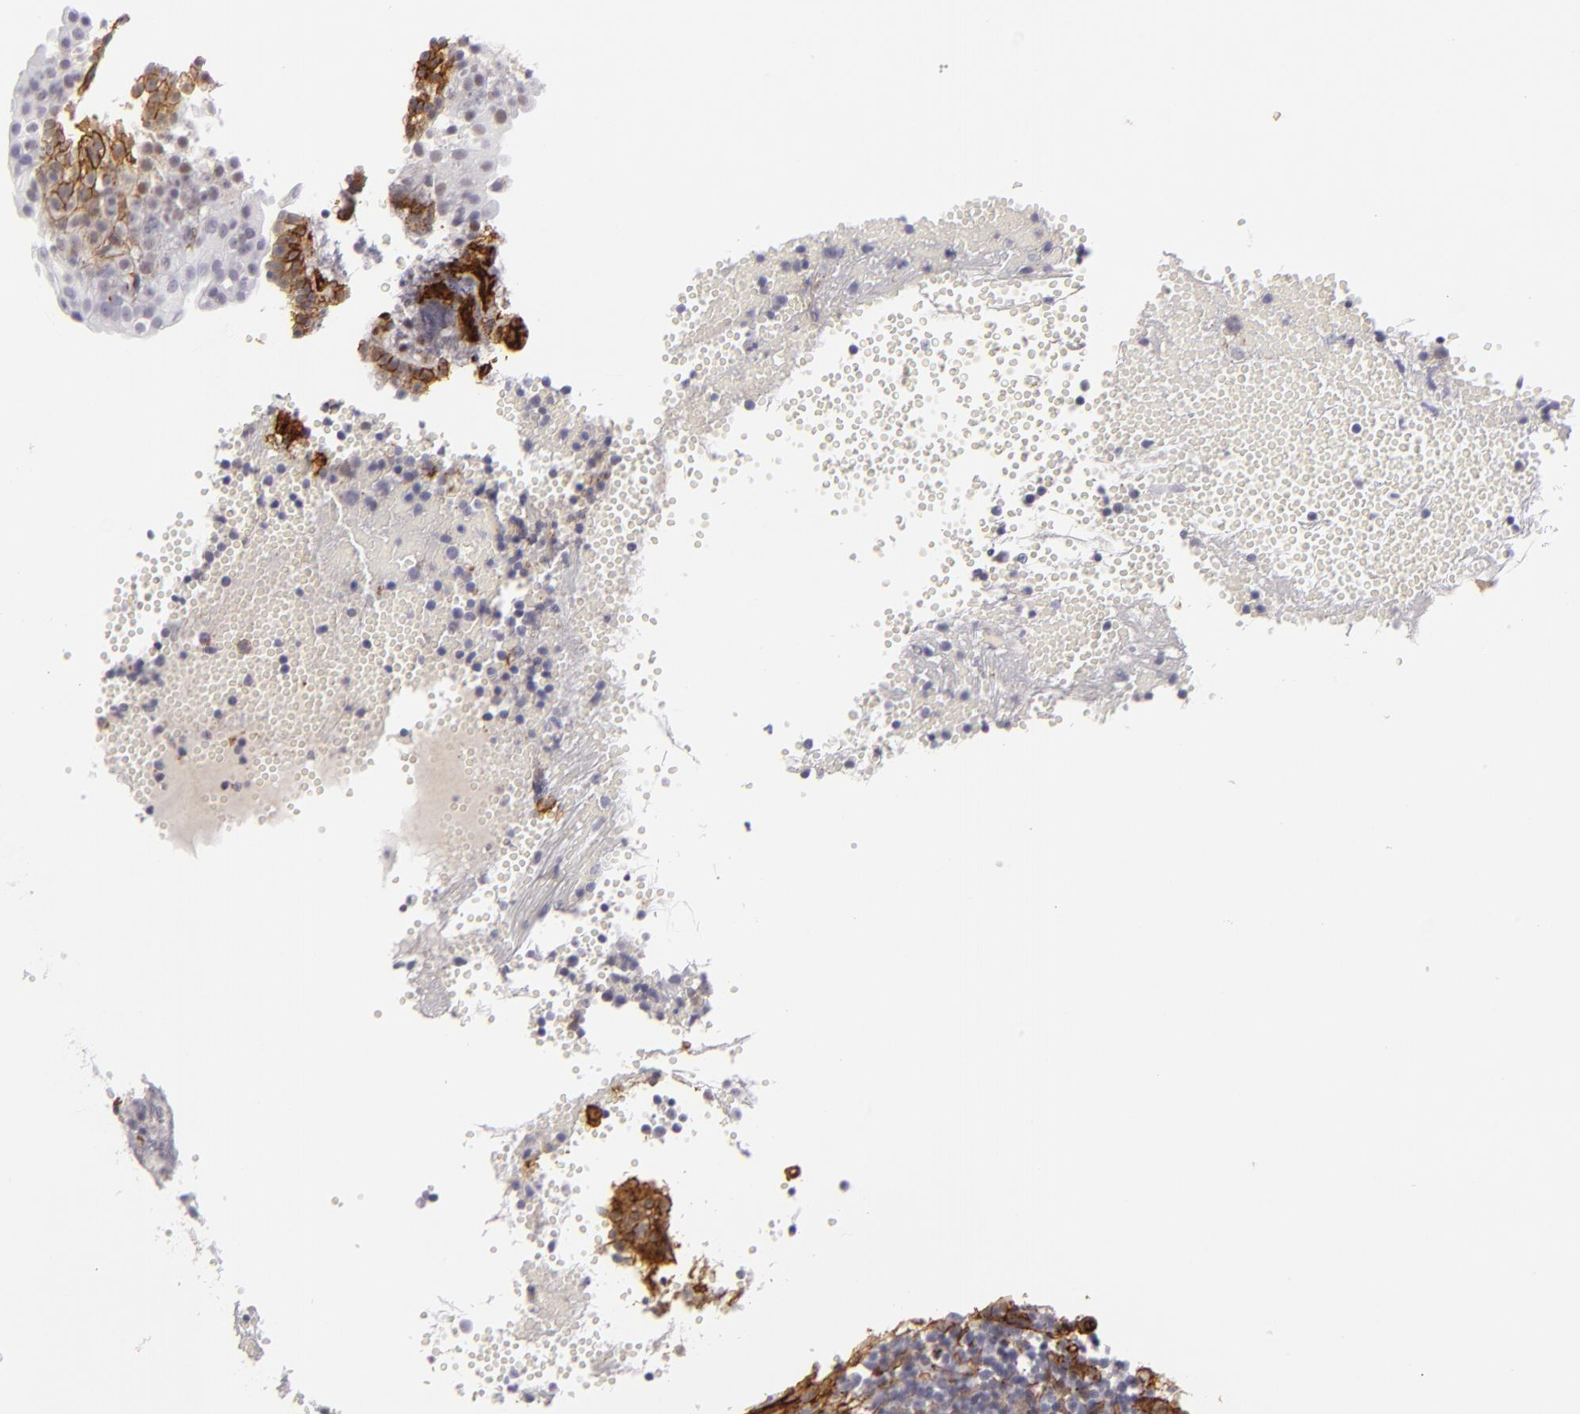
{"staining": {"intensity": "moderate", "quantity": "25%-75%", "location": "cytoplasmic/membranous"}, "tissue": "tonsil", "cell_type": "Germinal center cells", "image_type": "normal", "snomed": [{"axis": "morphology", "description": "Normal tissue, NOS"}, {"axis": "topography", "description": "Tonsil"}], "caption": "Tonsil was stained to show a protein in brown. There is medium levels of moderate cytoplasmic/membranous expression in approximately 25%-75% of germinal center cells. The staining was performed using DAB (3,3'-diaminobenzidine), with brown indicating positive protein expression. Nuclei are stained blue with hematoxylin.", "gene": "MCAM", "patient": {"sex": "female", "age": 40}}